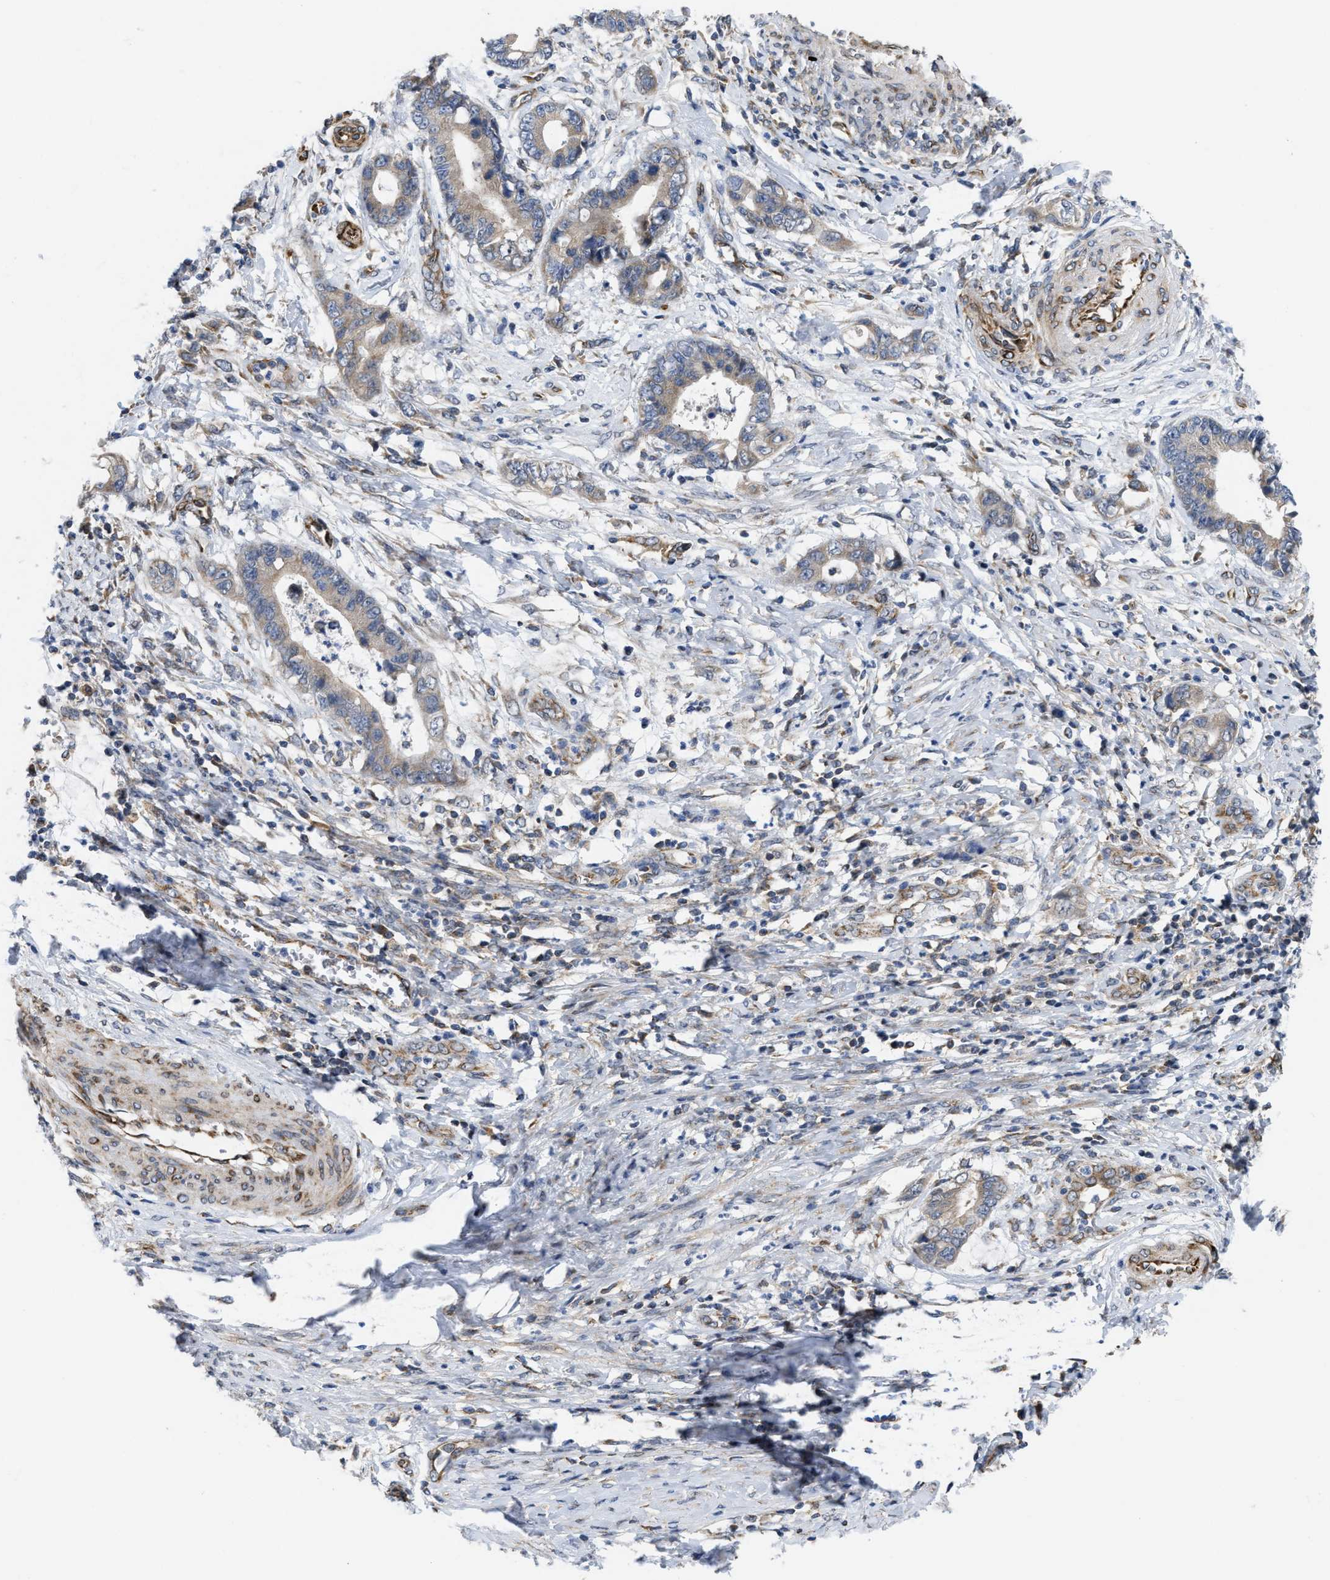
{"staining": {"intensity": "weak", "quantity": "<25%", "location": "cytoplasmic/membranous"}, "tissue": "cervical cancer", "cell_type": "Tumor cells", "image_type": "cancer", "snomed": [{"axis": "morphology", "description": "Adenocarcinoma, NOS"}, {"axis": "topography", "description": "Cervix"}], "caption": "Immunohistochemistry (IHC) of cervical cancer shows no staining in tumor cells. (Stains: DAB immunohistochemistry (IHC) with hematoxylin counter stain, Microscopy: brightfield microscopy at high magnification).", "gene": "EOGT", "patient": {"sex": "female", "age": 44}}